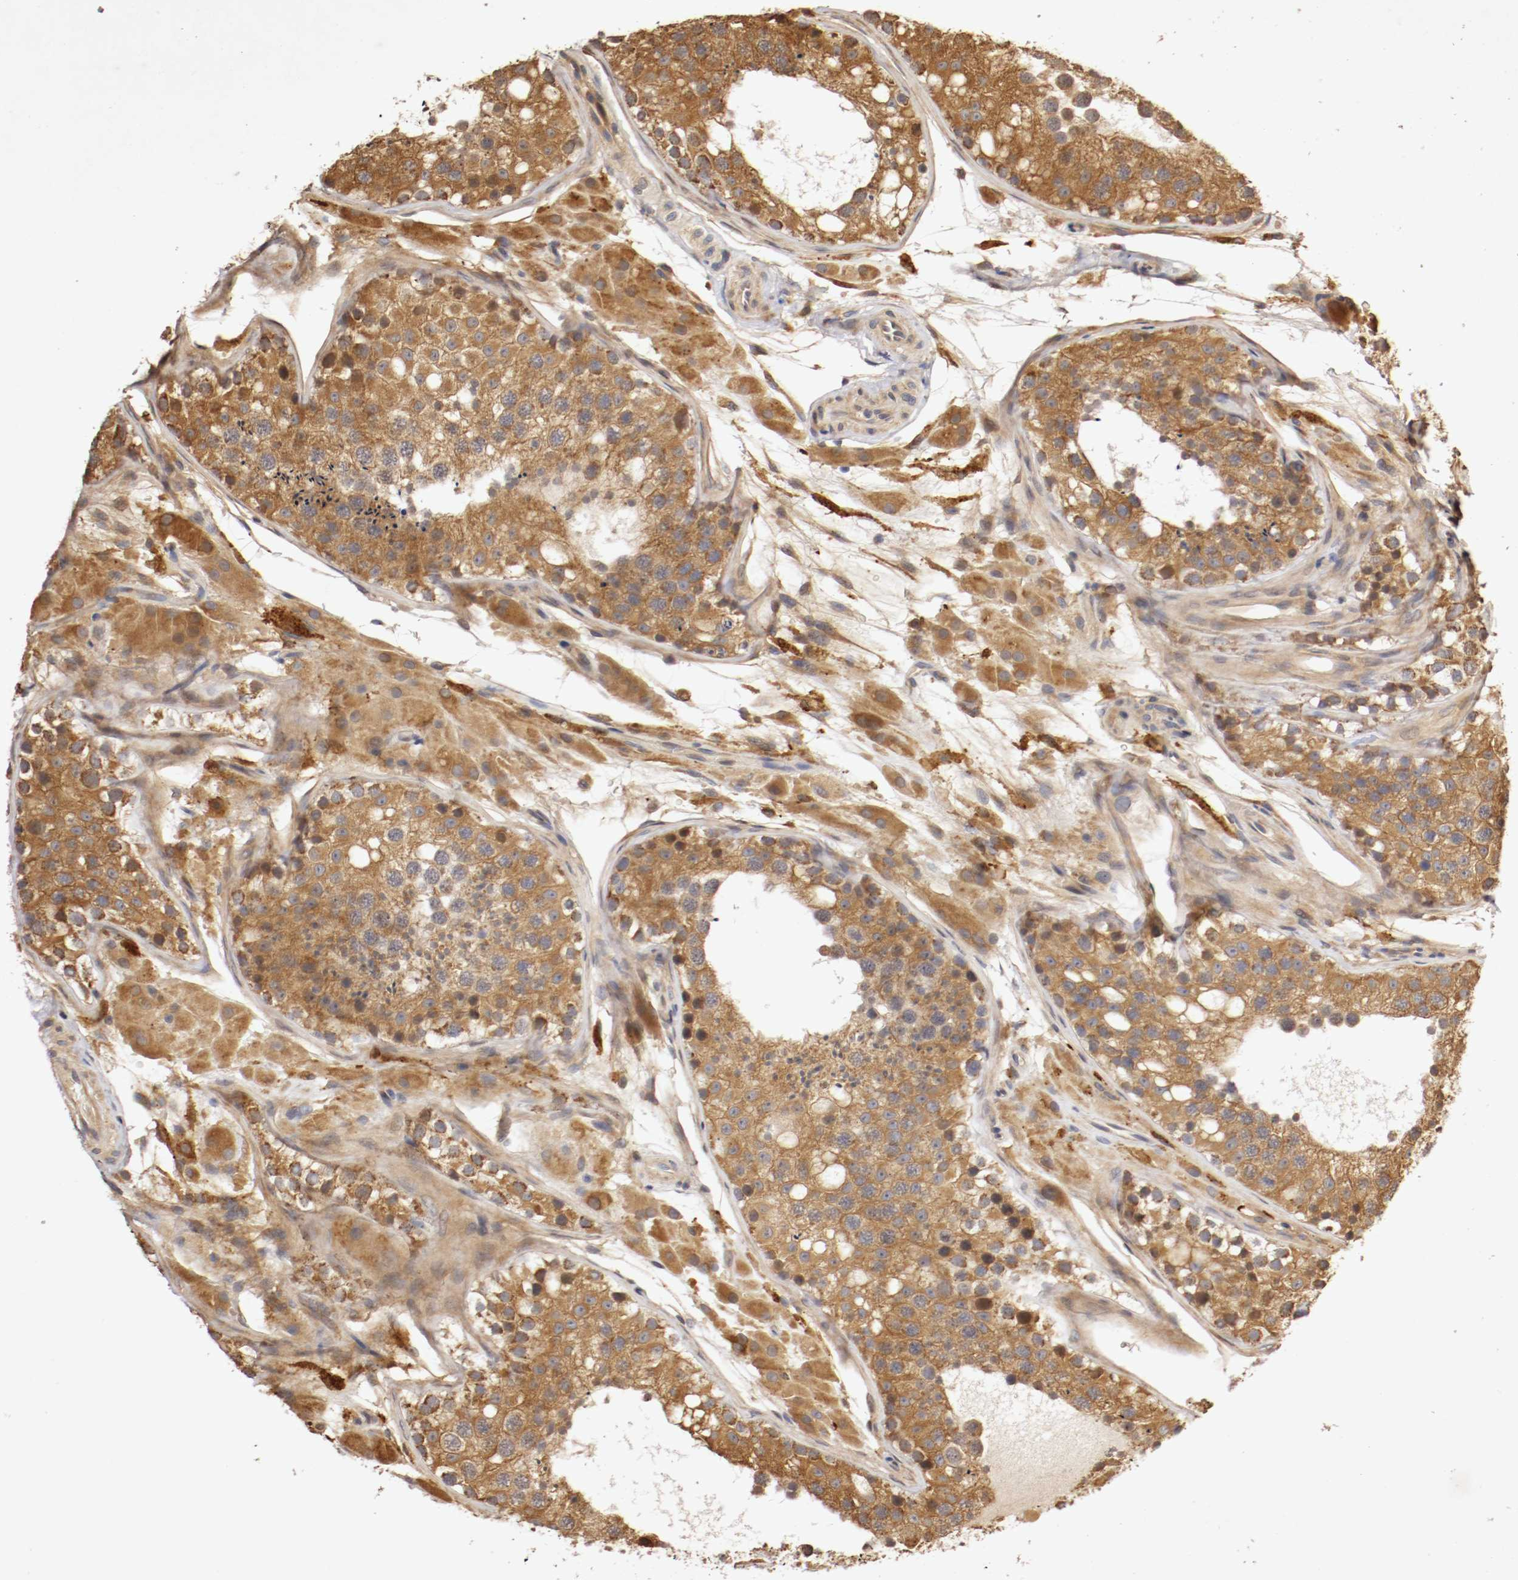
{"staining": {"intensity": "strong", "quantity": ">75%", "location": "cytoplasmic/membranous"}, "tissue": "testis", "cell_type": "Cells in seminiferous ducts", "image_type": "normal", "snomed": [{"axis": "morphology", "description": "Normal tissue, NOS"}, {"axis": "topography", "description": "Testis"}], "caption": "Testis stained for a protein (brown) displays strong cytoplasmic/membranous positive staining in about >75% of cells in seminiferous ducts.", "gene": "VEZT", "patient": {"sex": "male", "age": 26}}